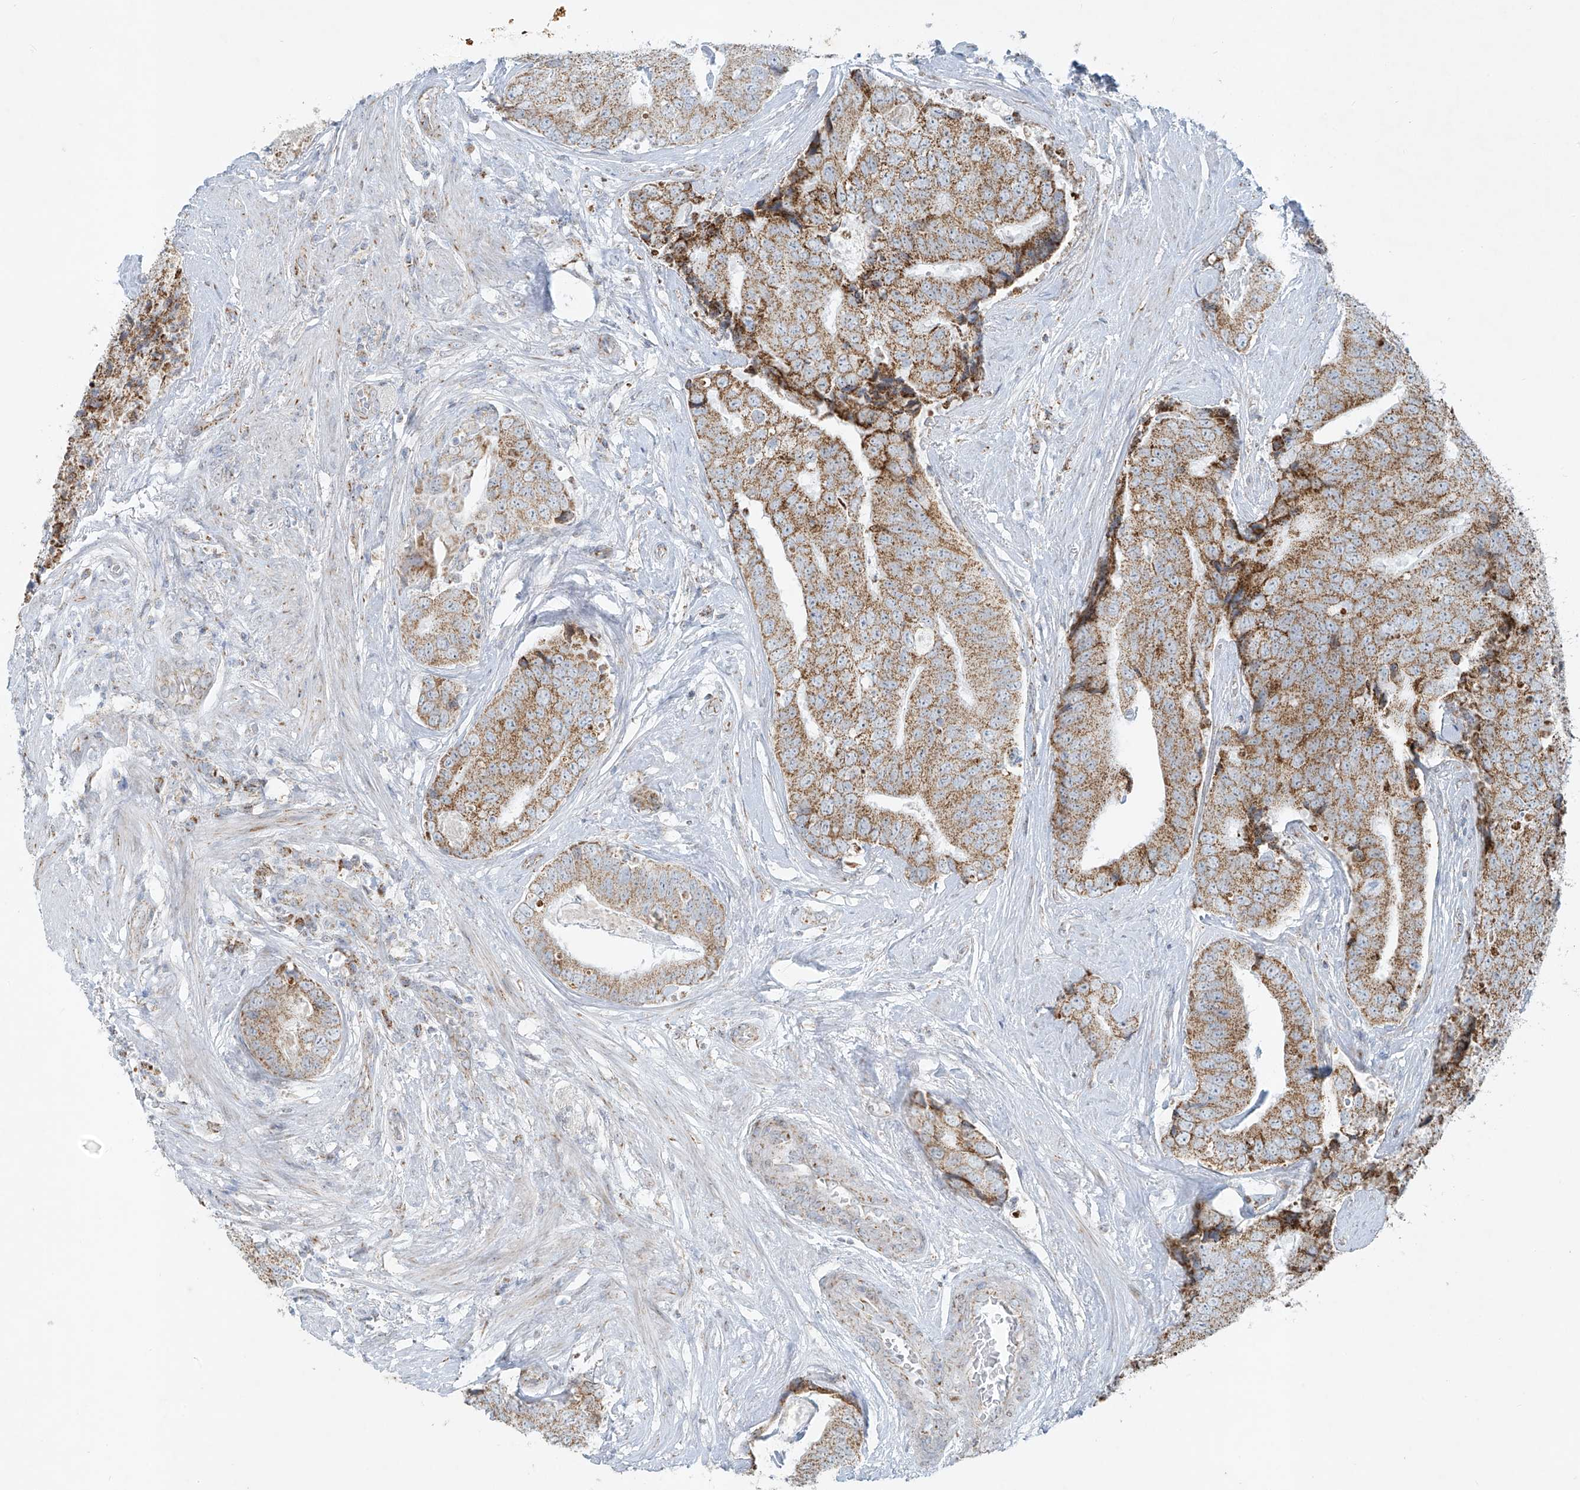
{"staining": {"intensity": "moderate", "quantity": ">75%", "location": "cytoplasmic/membranous"}, "tissue": "prostate cancer", "cell_type": "Tumor cells", "image_type": "cancer", "snomed": [{"axis": "morphology", "description": "Adenocarcinoma, High grade"}, {"axis": "topography", "description": "Prostate"}], "caption": "The photomicrograph shows immunohistochemical staining of adenocarcinoma (high-grade) (prostate). There is moderate cytoplasmic/membranous staining is identified in approximately >75% of tumor cells. Using DAB (3,3'-diaminobenzidine) (brown) and hematoxylin (blue) stains, captured at high magnification using brightfield microscopy.", "gene": "SMDT1", "patient": {"sex": "male", "age": 70}}